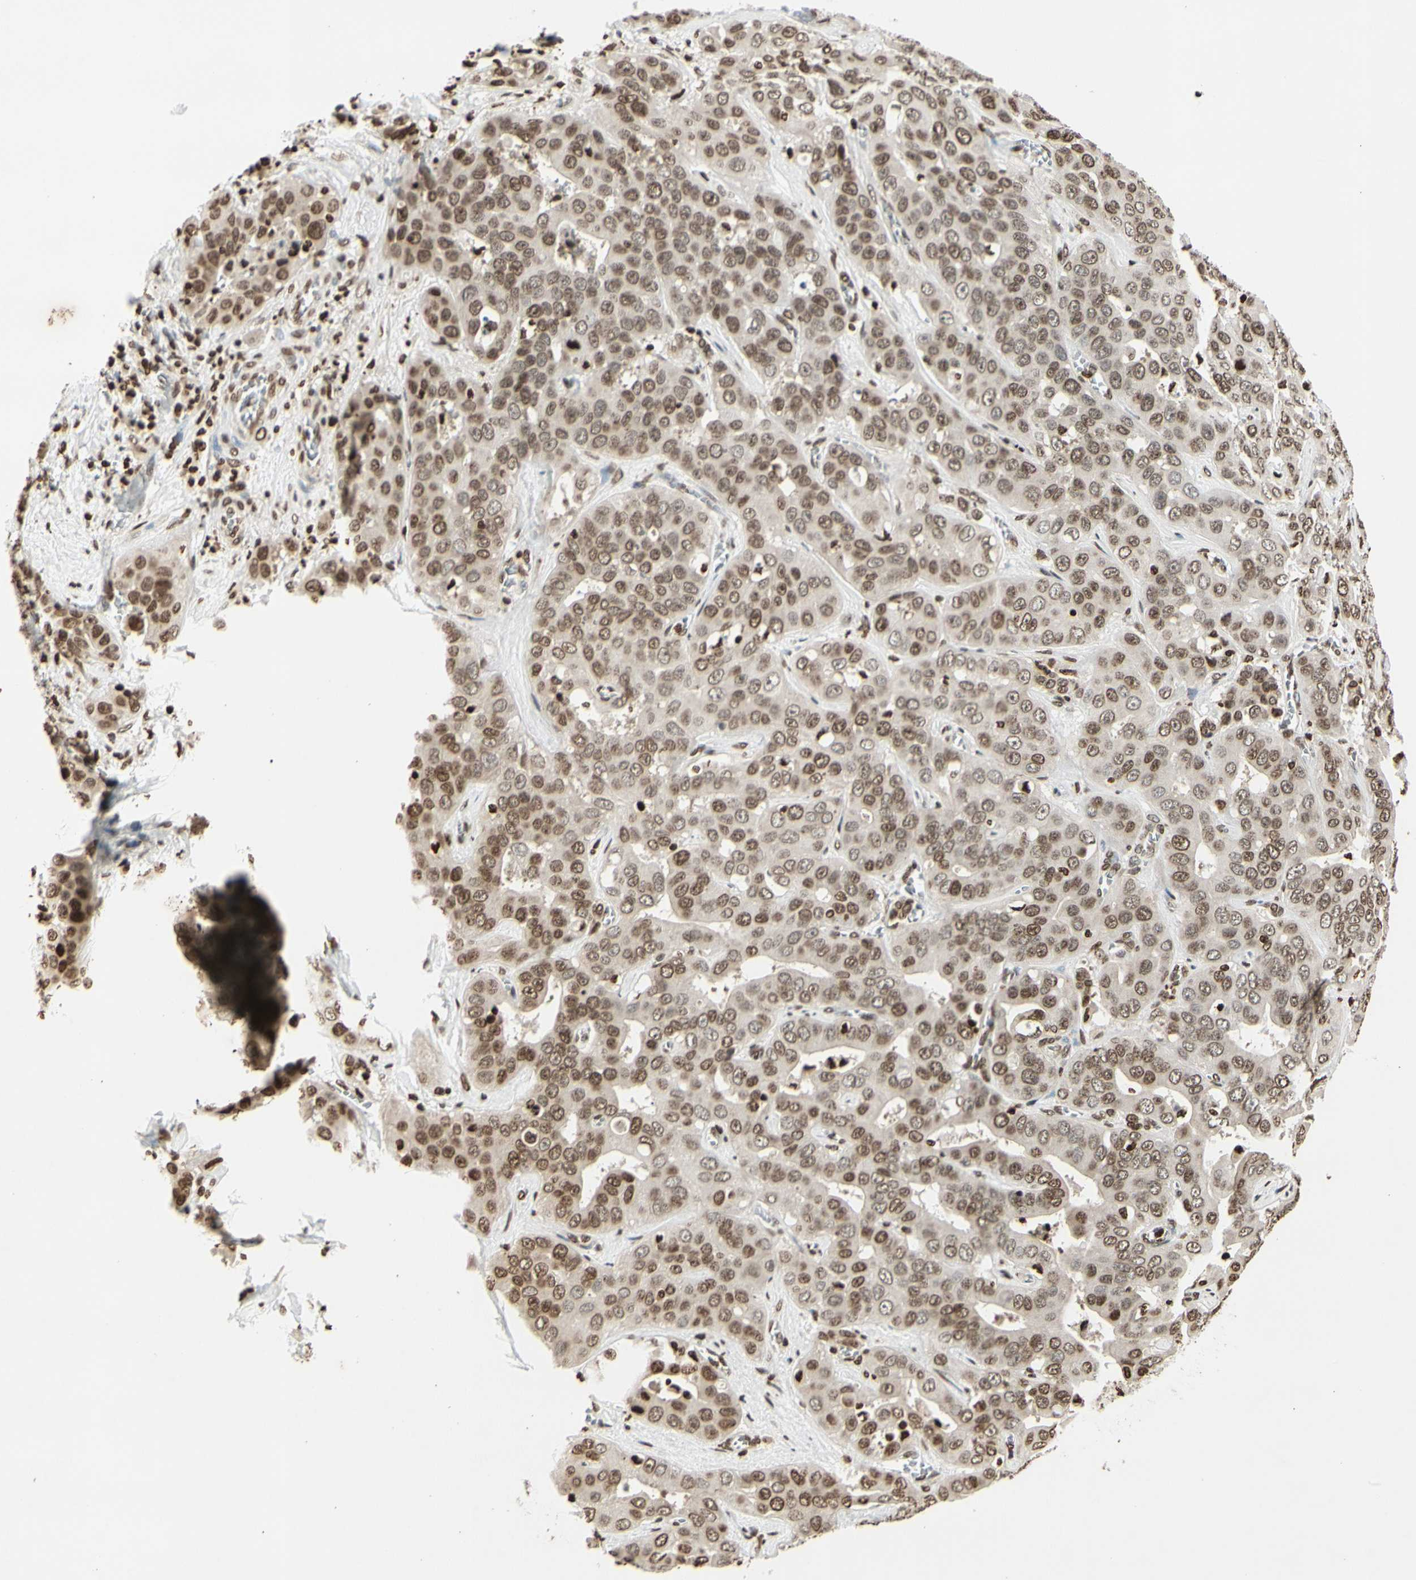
{"staining": {"intensity": "moderate", "quantity": ">75%", "location": "nuclear"}, "tissue": "liver cancer", "cell_type": "Tumor cells", "image_type": "cancer", "snomed": [{"axis": "morphology", "description": "Cholangiocarcinoma"}, {"axis": "topography", "description": "Liver"}], "caption": "Protein expression analysis of cholangiocarcinoma (liver) displays moderate nuclear positivity in approximately >75% of tumor cells. The staining was performed using DAB to visualize the protein expression in brown, while the nuclei were stained in blue with hematoxylin (Magnification: 20x).", "gene": "RORA", "patient": {"sex": "female", "age": 52}}